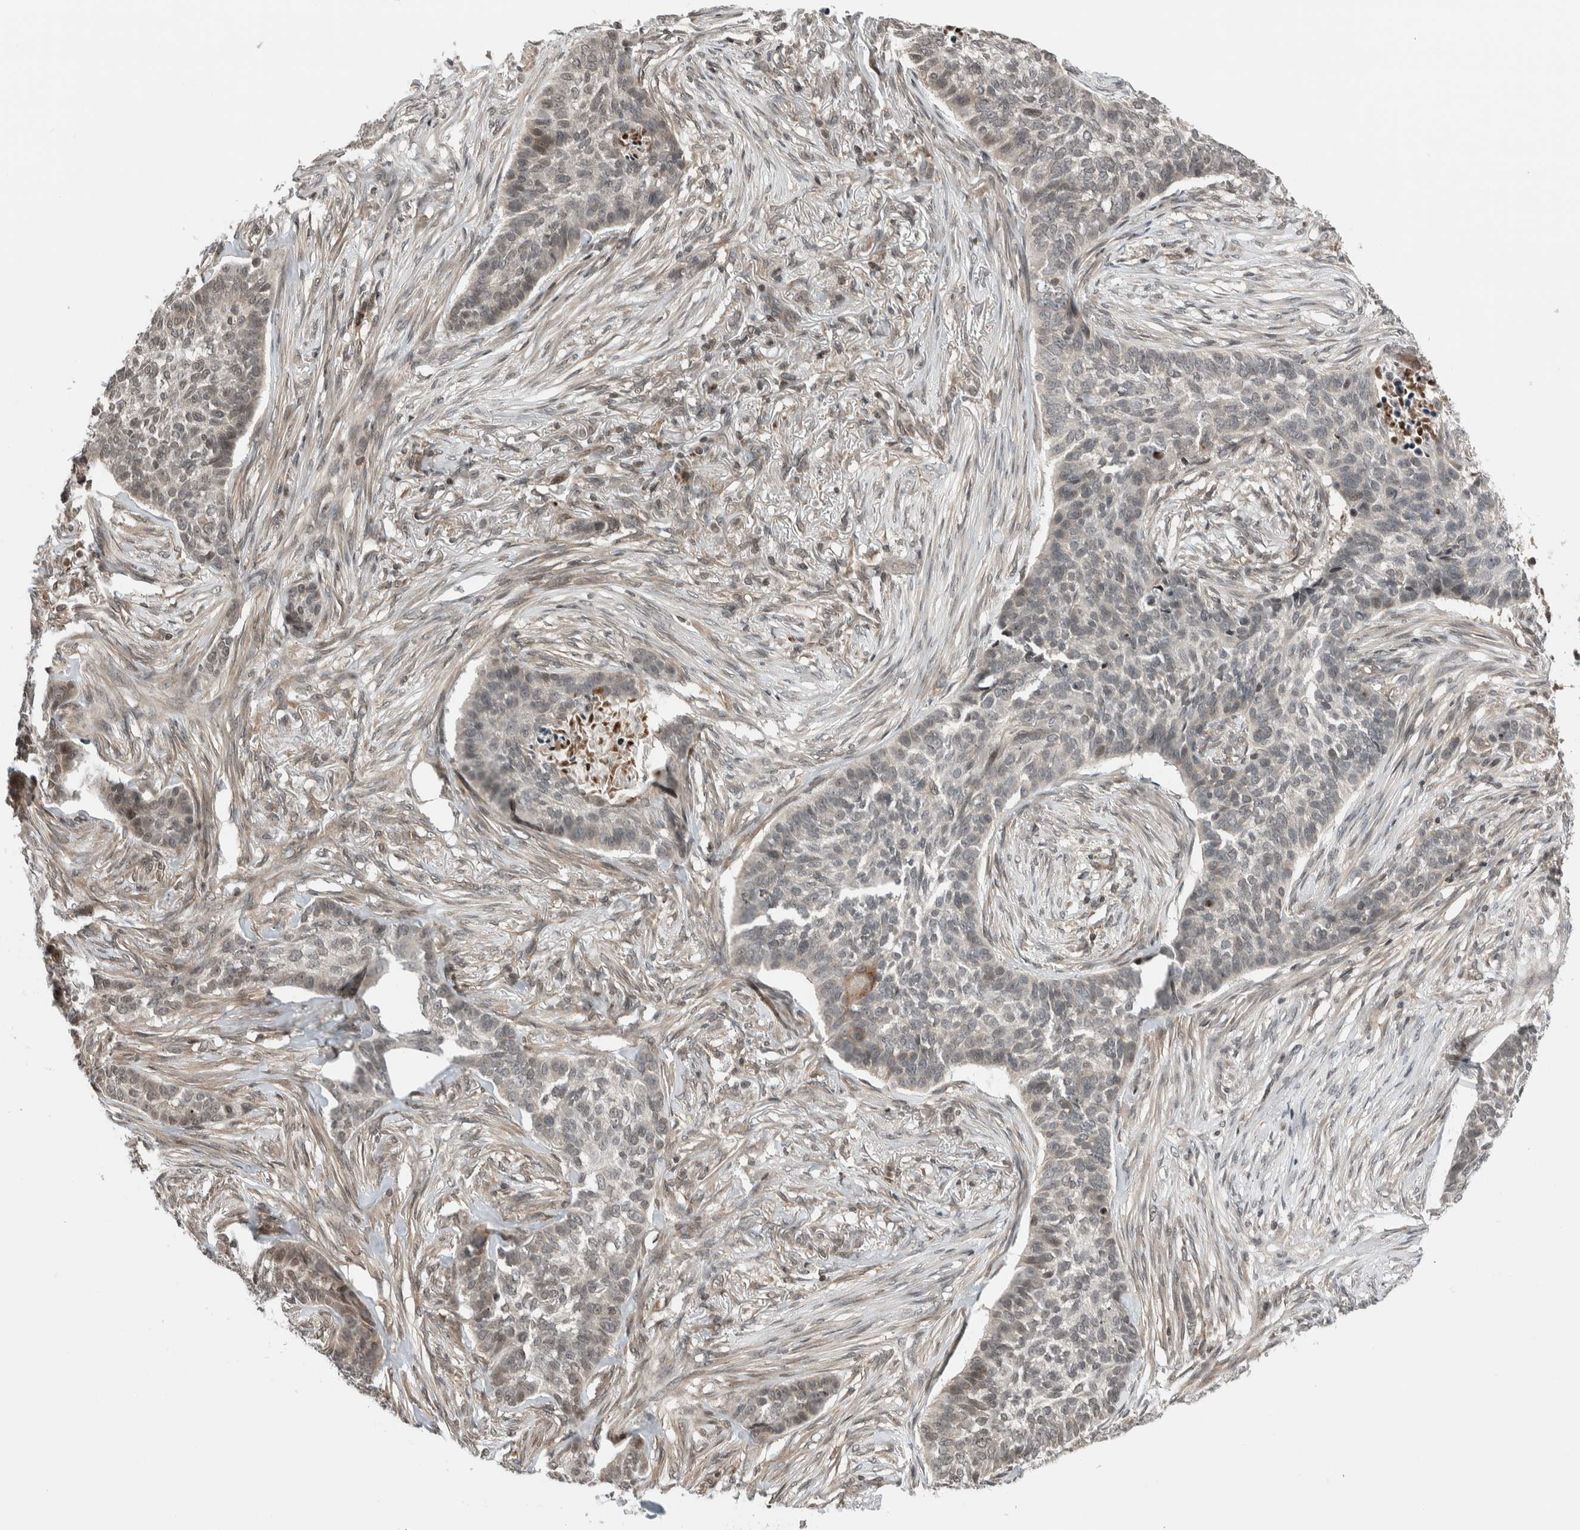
{"staining": {"intensity": "weak", "quantity": "25%-75%", "location": "nuclear"}, "tissue": "skin cancer", "cell_type": "Tumor cells", "image_type": "cancer", "snomed": [{"axis": "morphology", "description": "Basal cell carcinoma"}, {"axis": "topography", "description": "Skin"}], "caption": "Weak nuclear positivity for a protein is identified in approximately 25%-75% of tumor cells of skin basal cell carcinoma using immunohistochemistry.", "gene": "NPLOC4", "patient": {"sex": "male", "age": 85}}